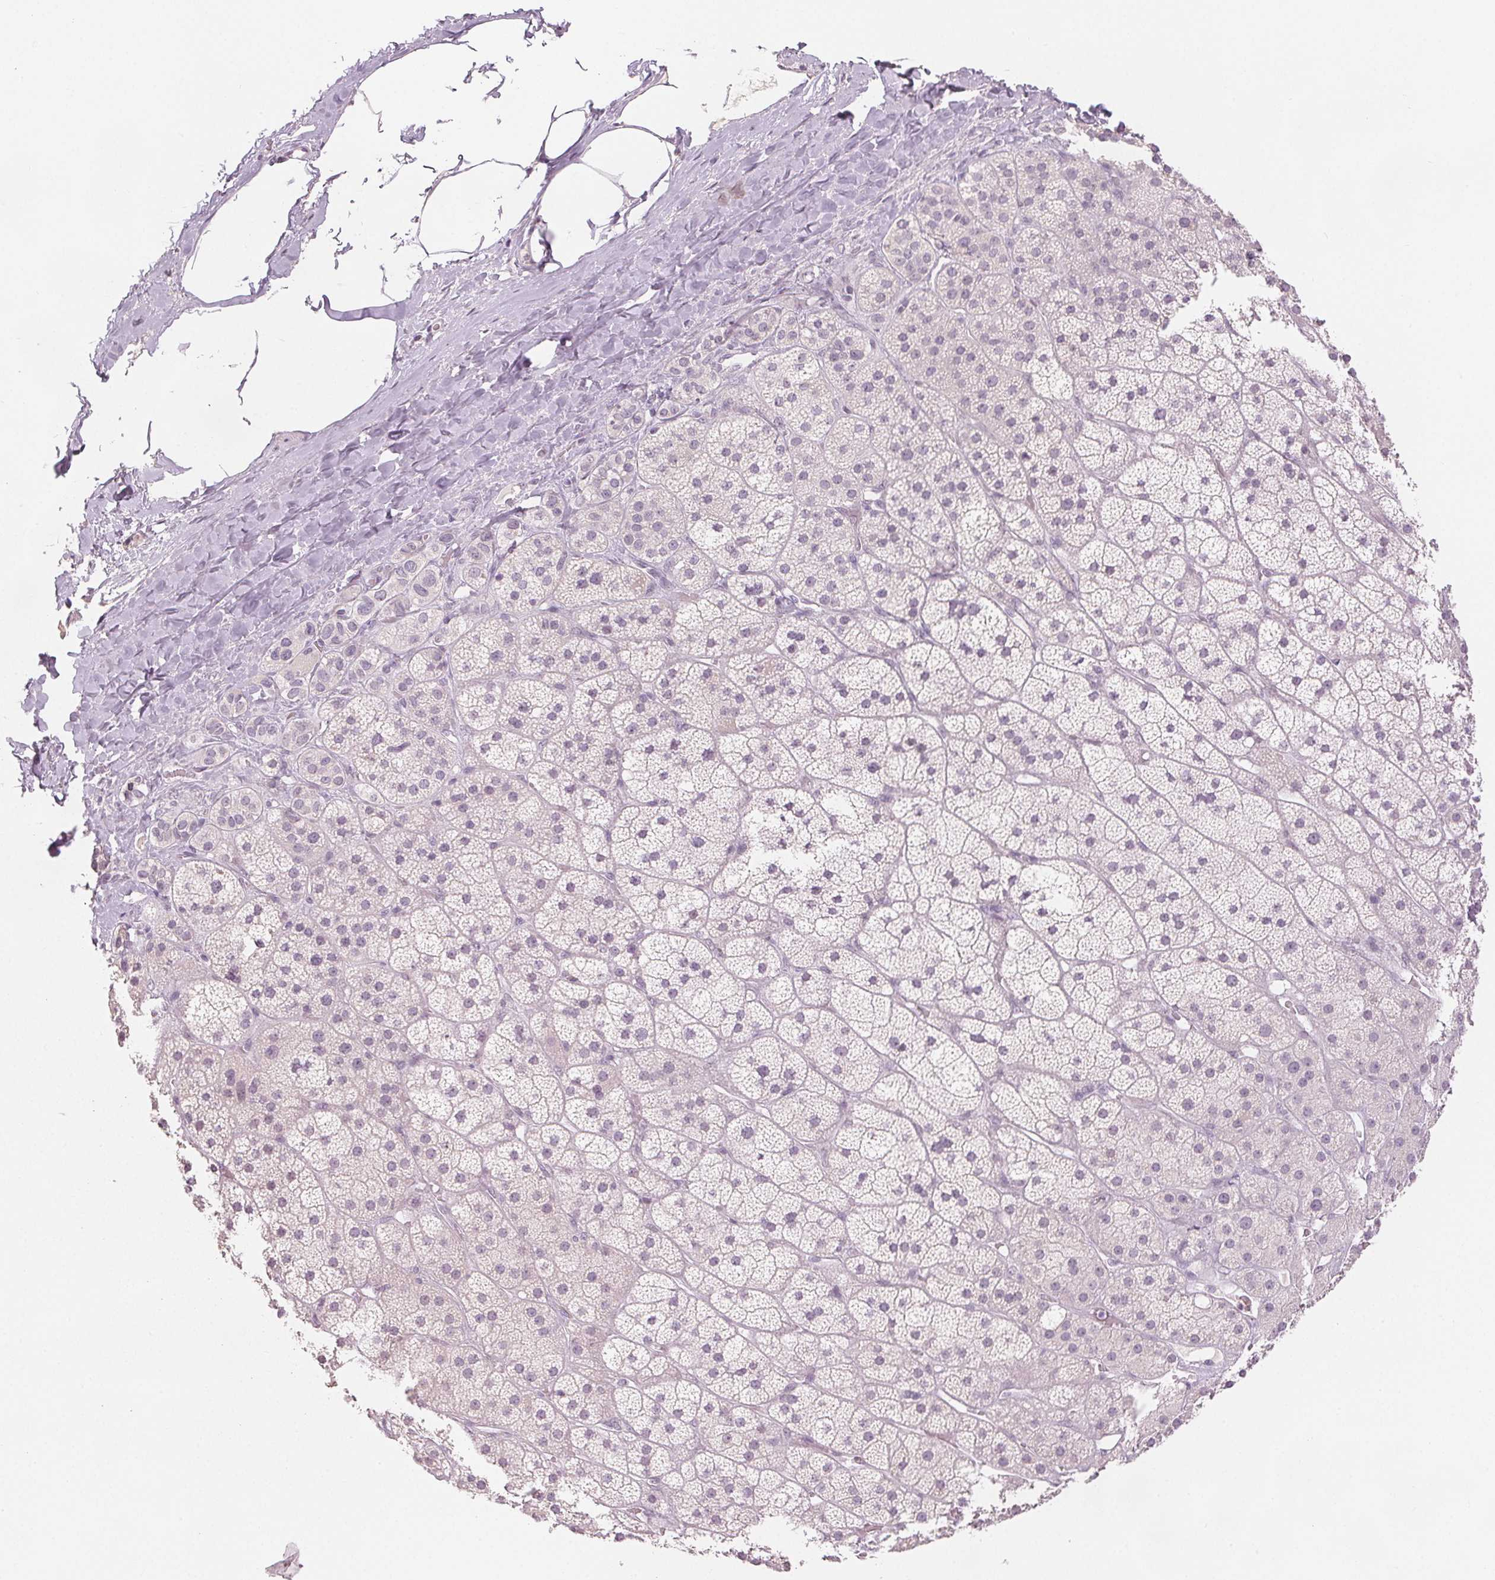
{"staining": {"intensity": "negative", "quantity": "none", "location": "none"}, "tissue": "adrenal gland", "cell_type": "Glandular cells", "image_type": "normal", "snomed": [{"axis": "morphology", "description": "Normal tissue, NOS"}, {"axis": "topography", "description": "Adrenal gland"}], "caption": "Immunohistochemistry histopathology image of unremarkable adrenal gland stained for a protein (brown), which displays no positivity in glandular cells. The staining was performed using DAB to visualize the protein expression in brown, while the nuclei were stained in blue with hematoxylin (Magnification: 20x).", "gene": "SLC27A5", "patient": {"sex": "male", "age": 57}}